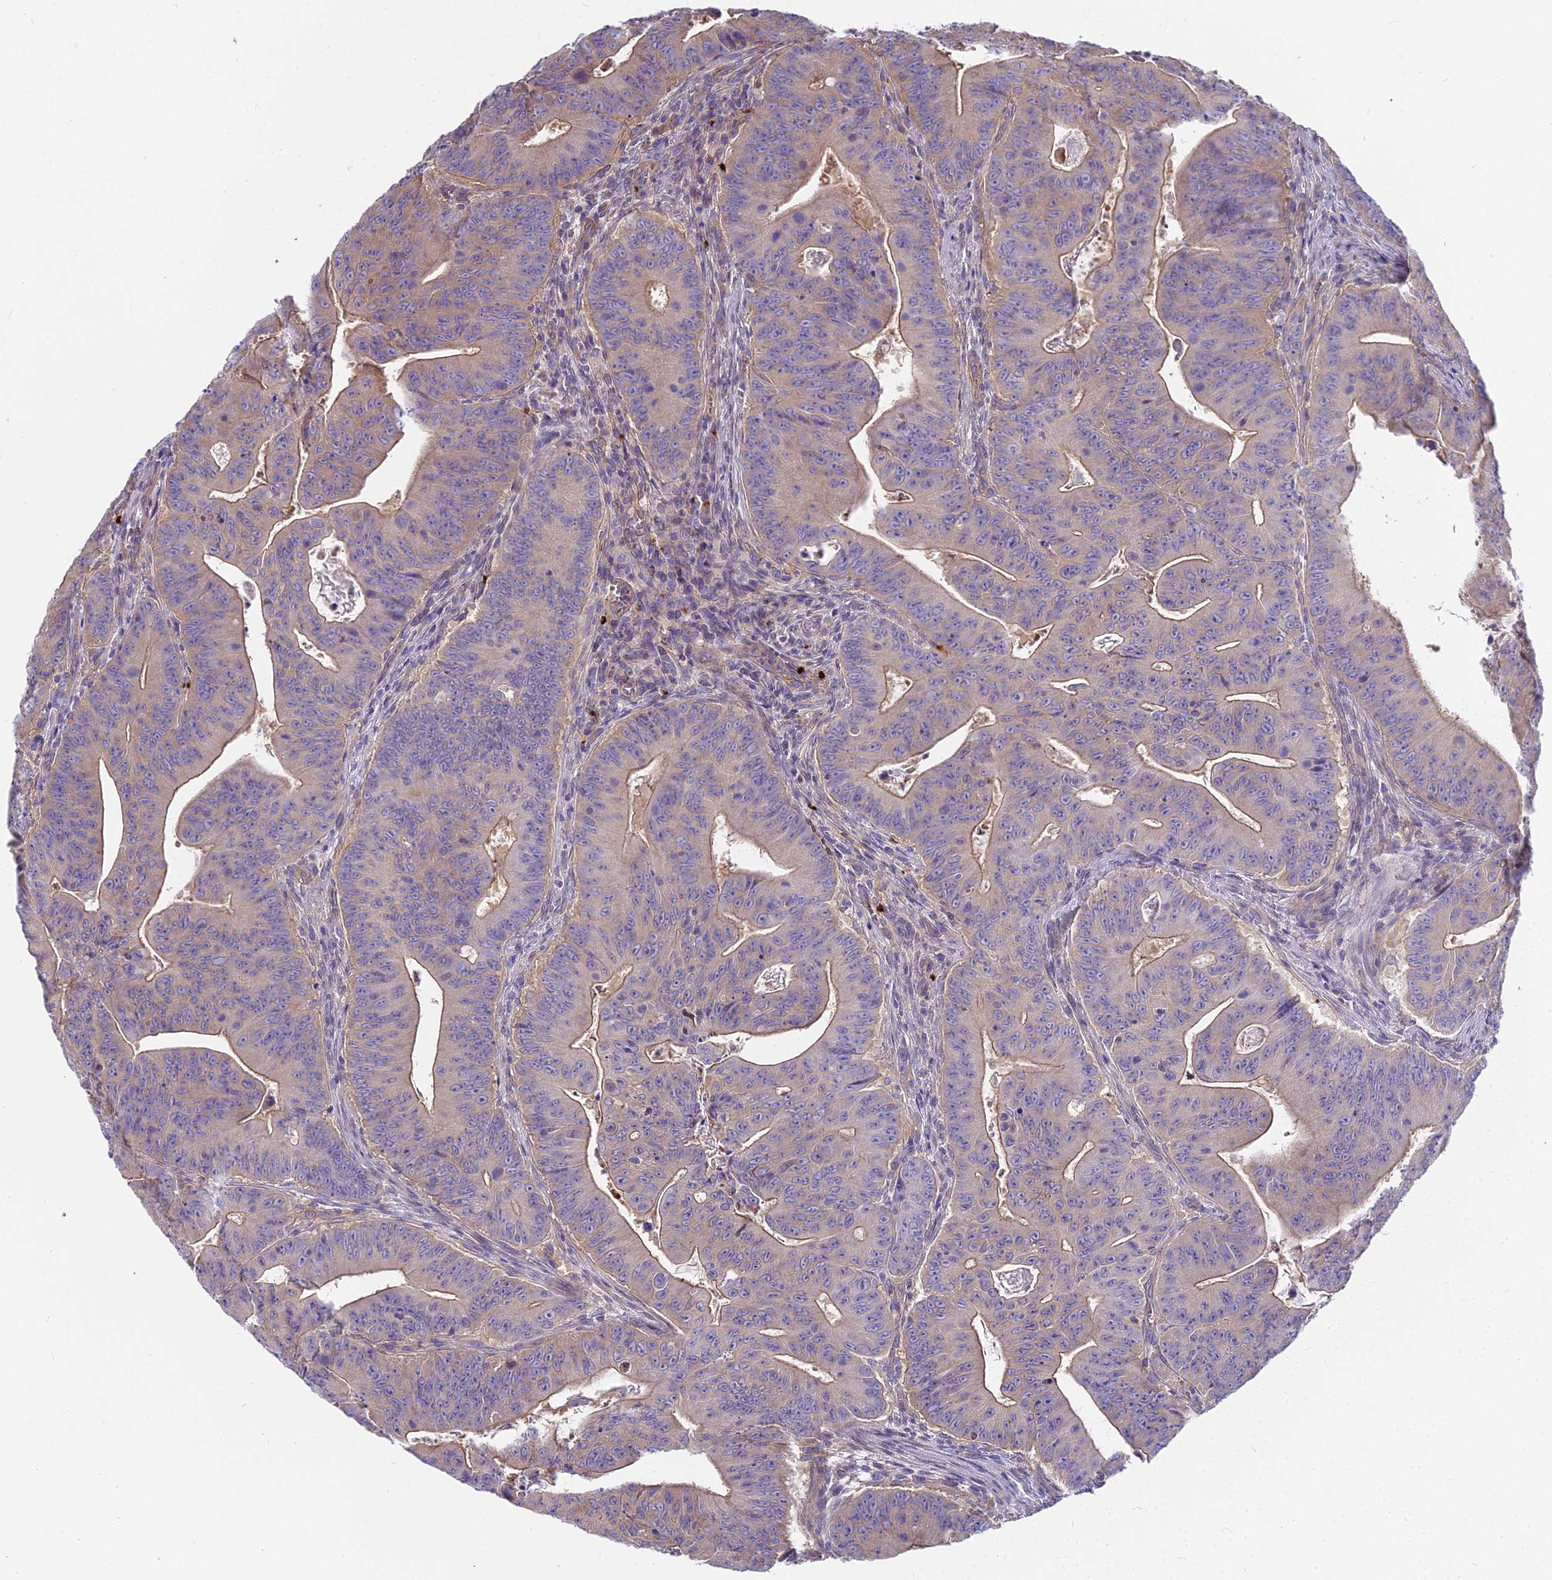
{"staining": {"intensity": "weak", "quantity": "<25%", "location": "cytoplasmic/membranous"}, "tissue": "colorectal cancer", "cell_type": "Tumor cells", "image_type": "cancer", "snomed": [{"axis": "morphology", "description": "Adenocarcinoma, NOS"}, {"axis": "topography", "description": "Rectum"}], "caption": "Tumor cells are negative for protein expression in human adenocarcinoma (colorectal).", "gene": "HLA-DOA", "patient": {"sex": "female", "age": 75}}